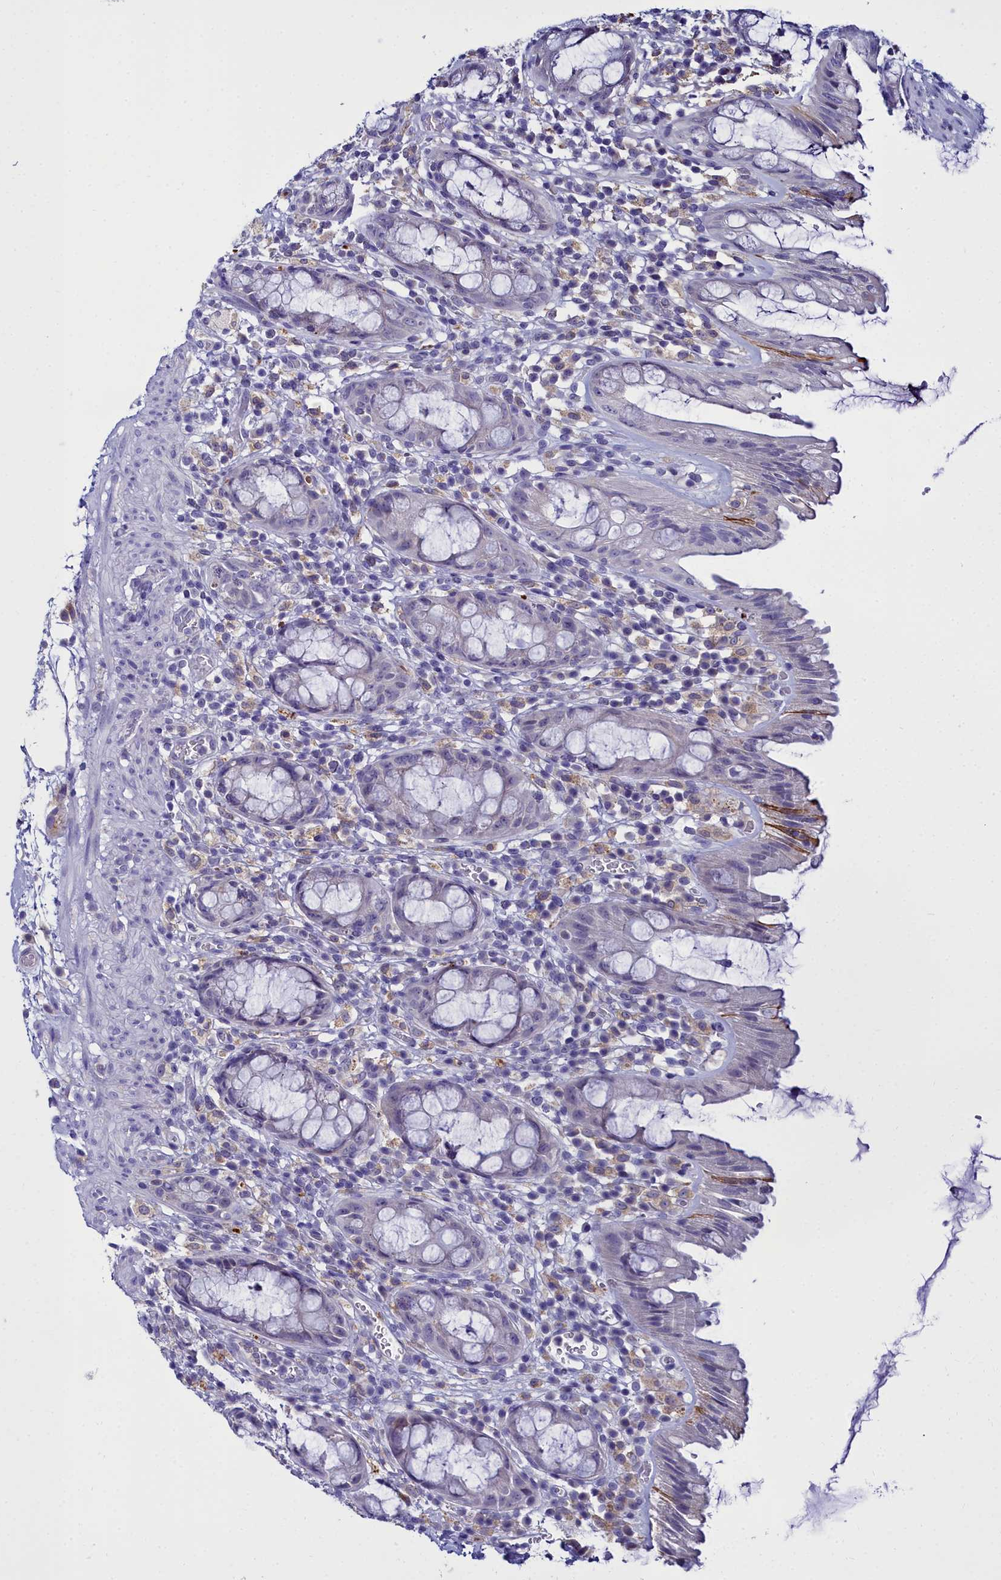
{"staining": {"intensity": "moderate", "quantity": "<25%", "location": "cytoplasmic/membranous"}, "tissue": "rectum", "cell_type": "Glandular cells", "image_type": "normal", "snomed": [{"axis": "morphology", "description": "Normal tissue, NOS"}, {"axis": "topography", "description": "Rectum"}], "caption": "Normal rectum reveals moderate cytoplasmic/membranous positivity in approximately <25% of glandular cells, visualized by immunohistochemistry. The staining was performed using DAB (3,3'-diaminobenzidine) to visualize the protein expression in brown, while the nuclei were stained in blue with hematoxylin (Magnification: 20x).", "gene": "ELAPOR2", "patient": {"sex": "female", "age": 57}}